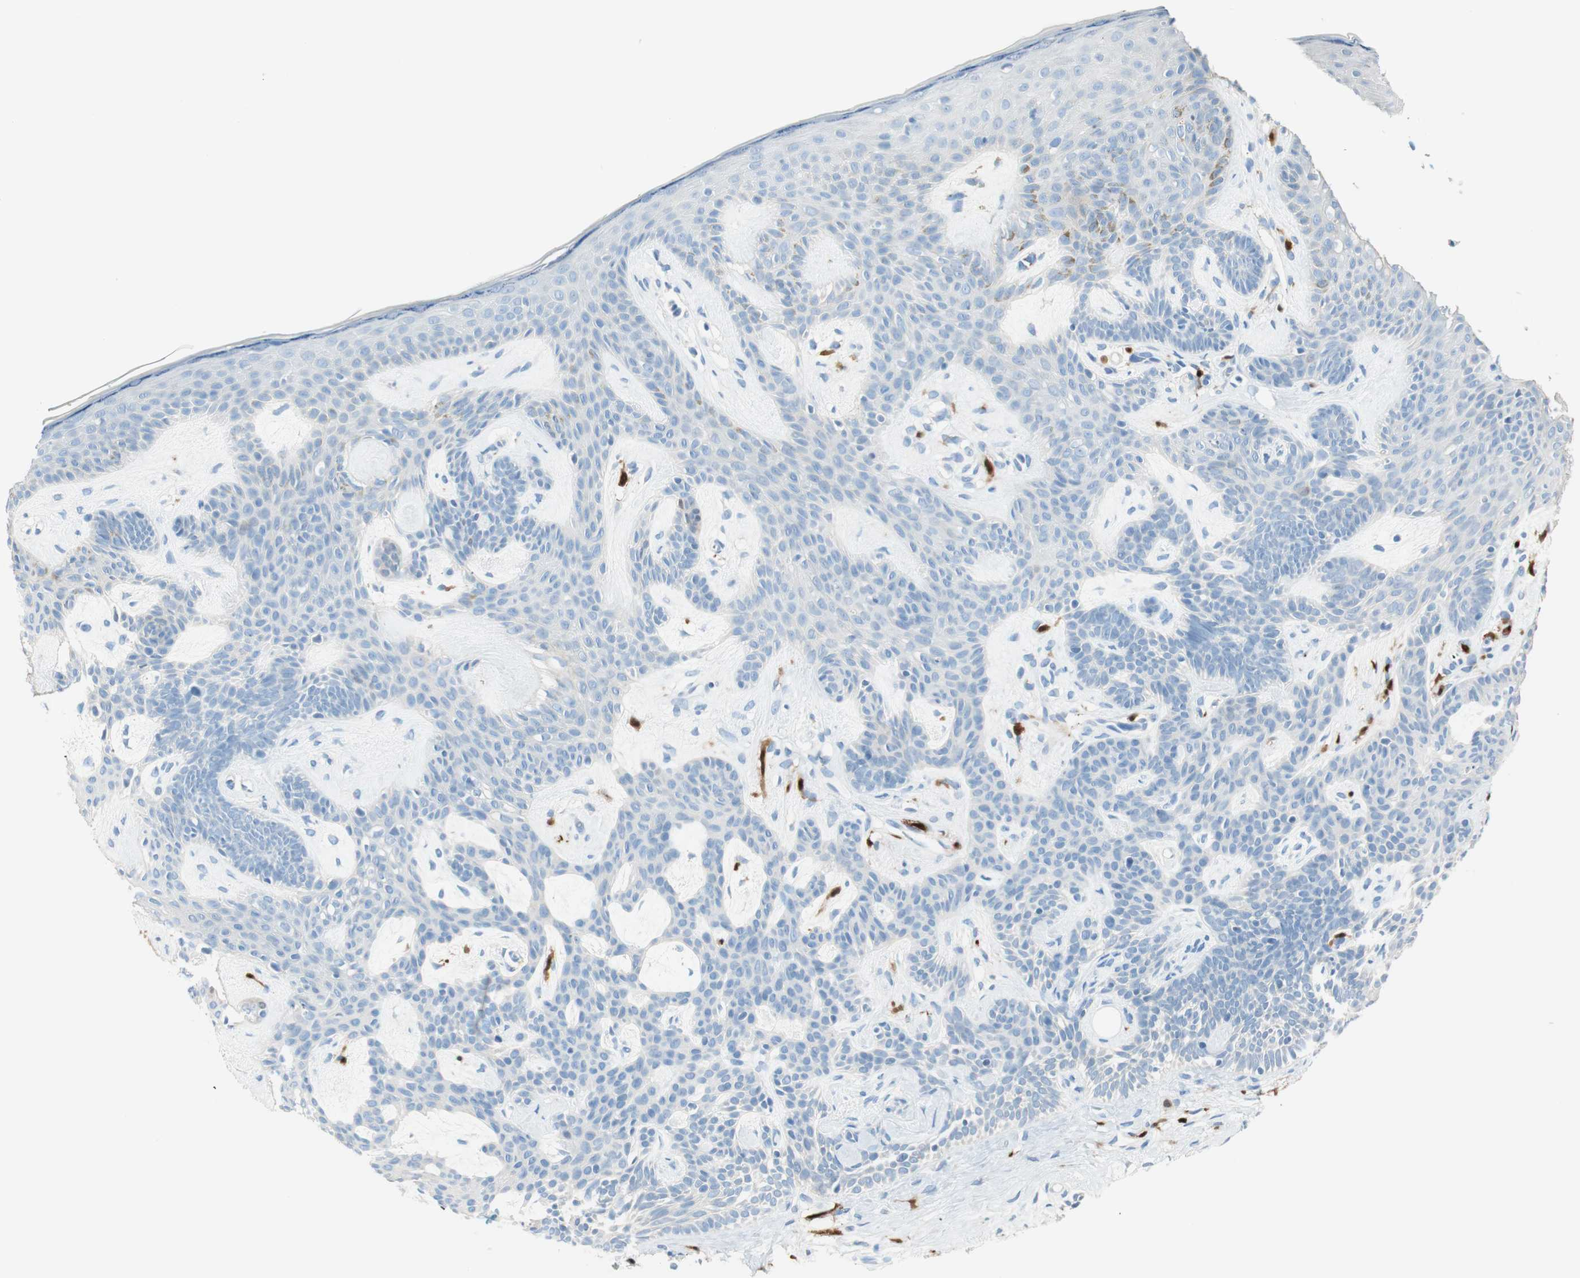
{"staining": {"intensity": "negative", "quantity": "none", "location": "none"}, "tissue": "skin cancer", "cell_type": "Tumor cells", "image_type": "cancer", "snomed": [{"axis": "morphology", "description": "Developmental malformation"}, {"axis": "morphology", "description": "Basal cell carcinoma"}, {"axis": "topography", "description": "Skin"}], "caption": "A micrograph of human skin basal cell carcinoma is negative for staining in tumor cells.", "gene": "HPGD", "patient": {"sex": "female", "age": 62}}